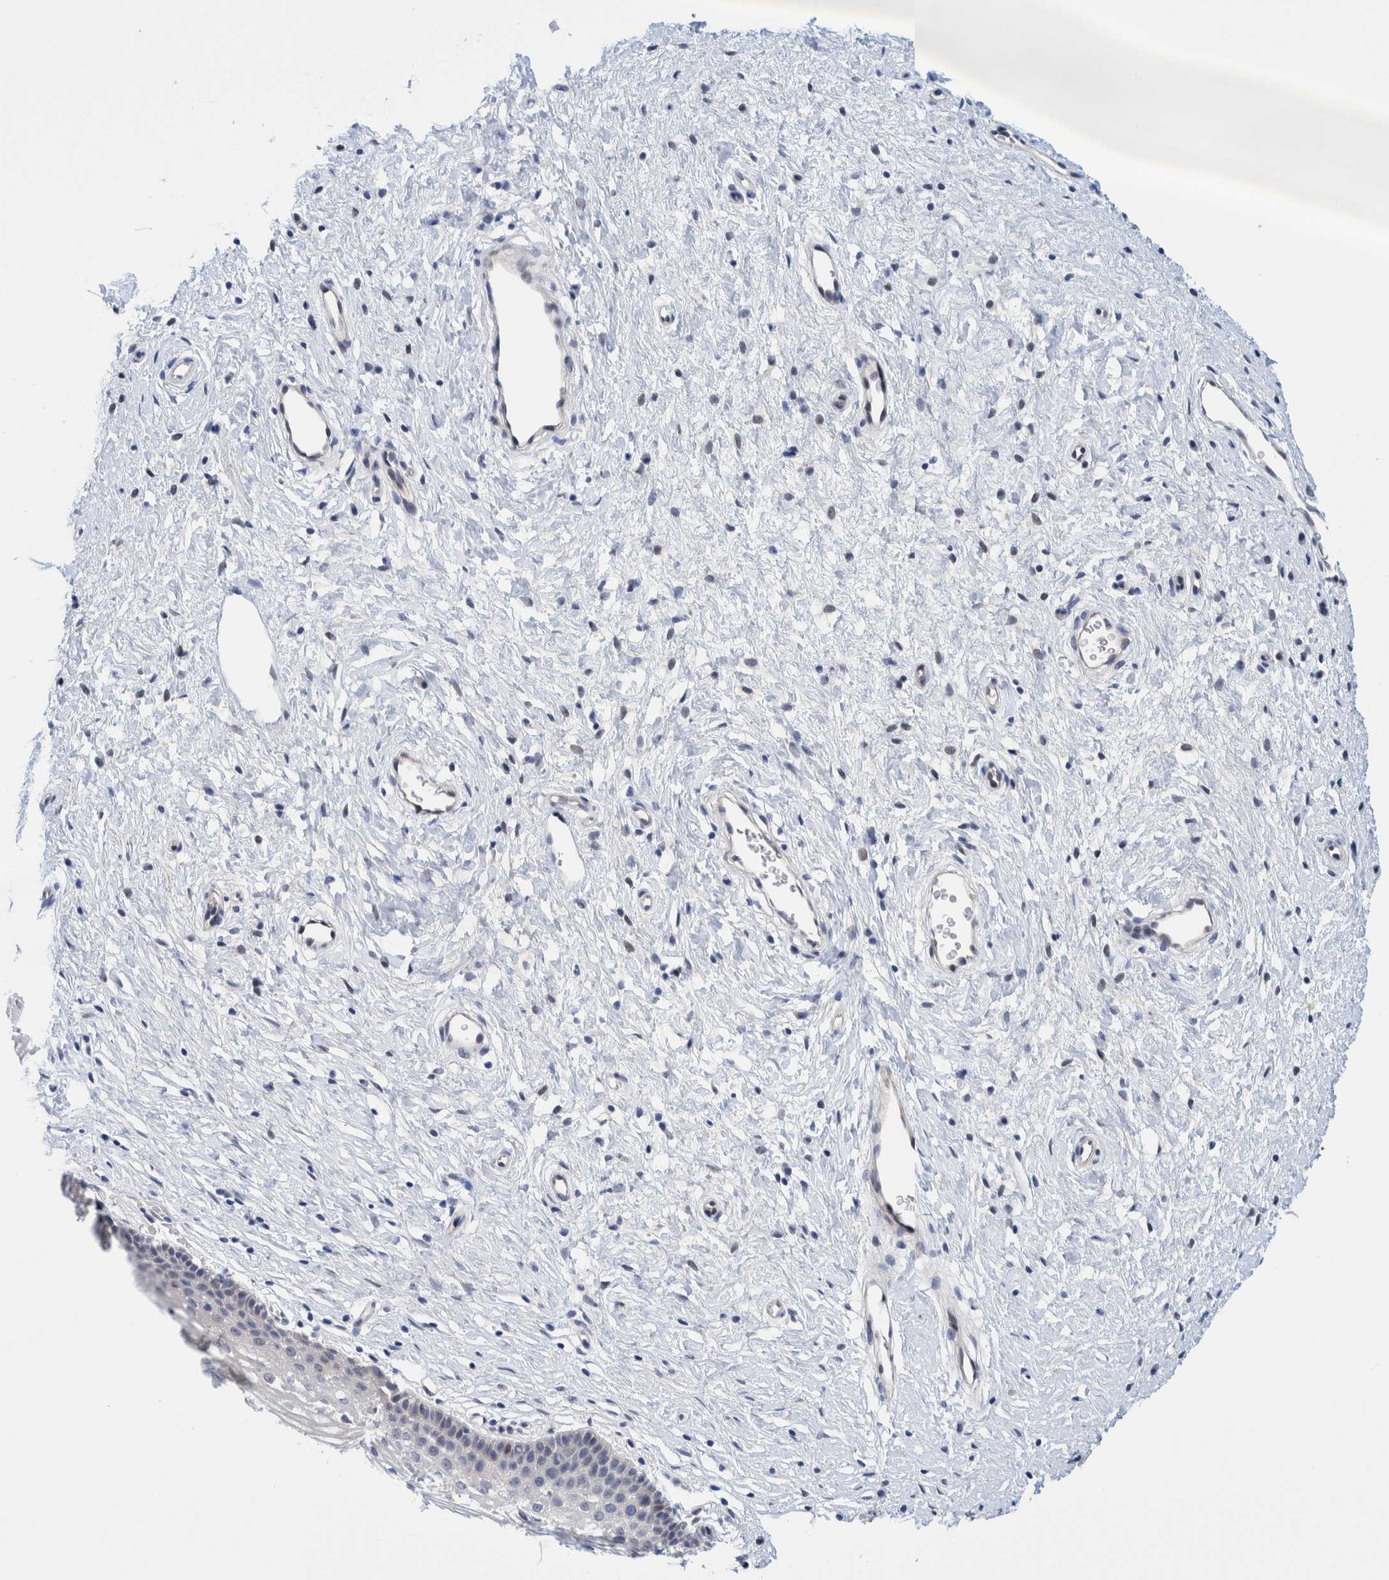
{"staining": {"intensity": "weak", "quantity": "25%-75%", "location": "cytoplasmic/membranous,nuclear"}, "tissue": "cervix", "cell_type": "Glandular cells", "image_type": "normal", "snomed": [{"axis": "morphology", "description": "Normal tissue, NOS"}, {"axis": "topography", "description": "Cervix"}], "caption": "Immunohistochemistry (IHC) staining of unremarkable cervix, which exhibits low levels of weak cytoplasmic/membranous,nuclear staining in approximately 25%-75% of glandular cells indicating weak cytoplasmic/membranous,nuclear protein staining. The staining was performed using DAB (brown) for protein detection and nuclei were counterstained in hematoxylin (blue).", "gene": "PFAS", "patient": {"sex": "female", "age": 27}}